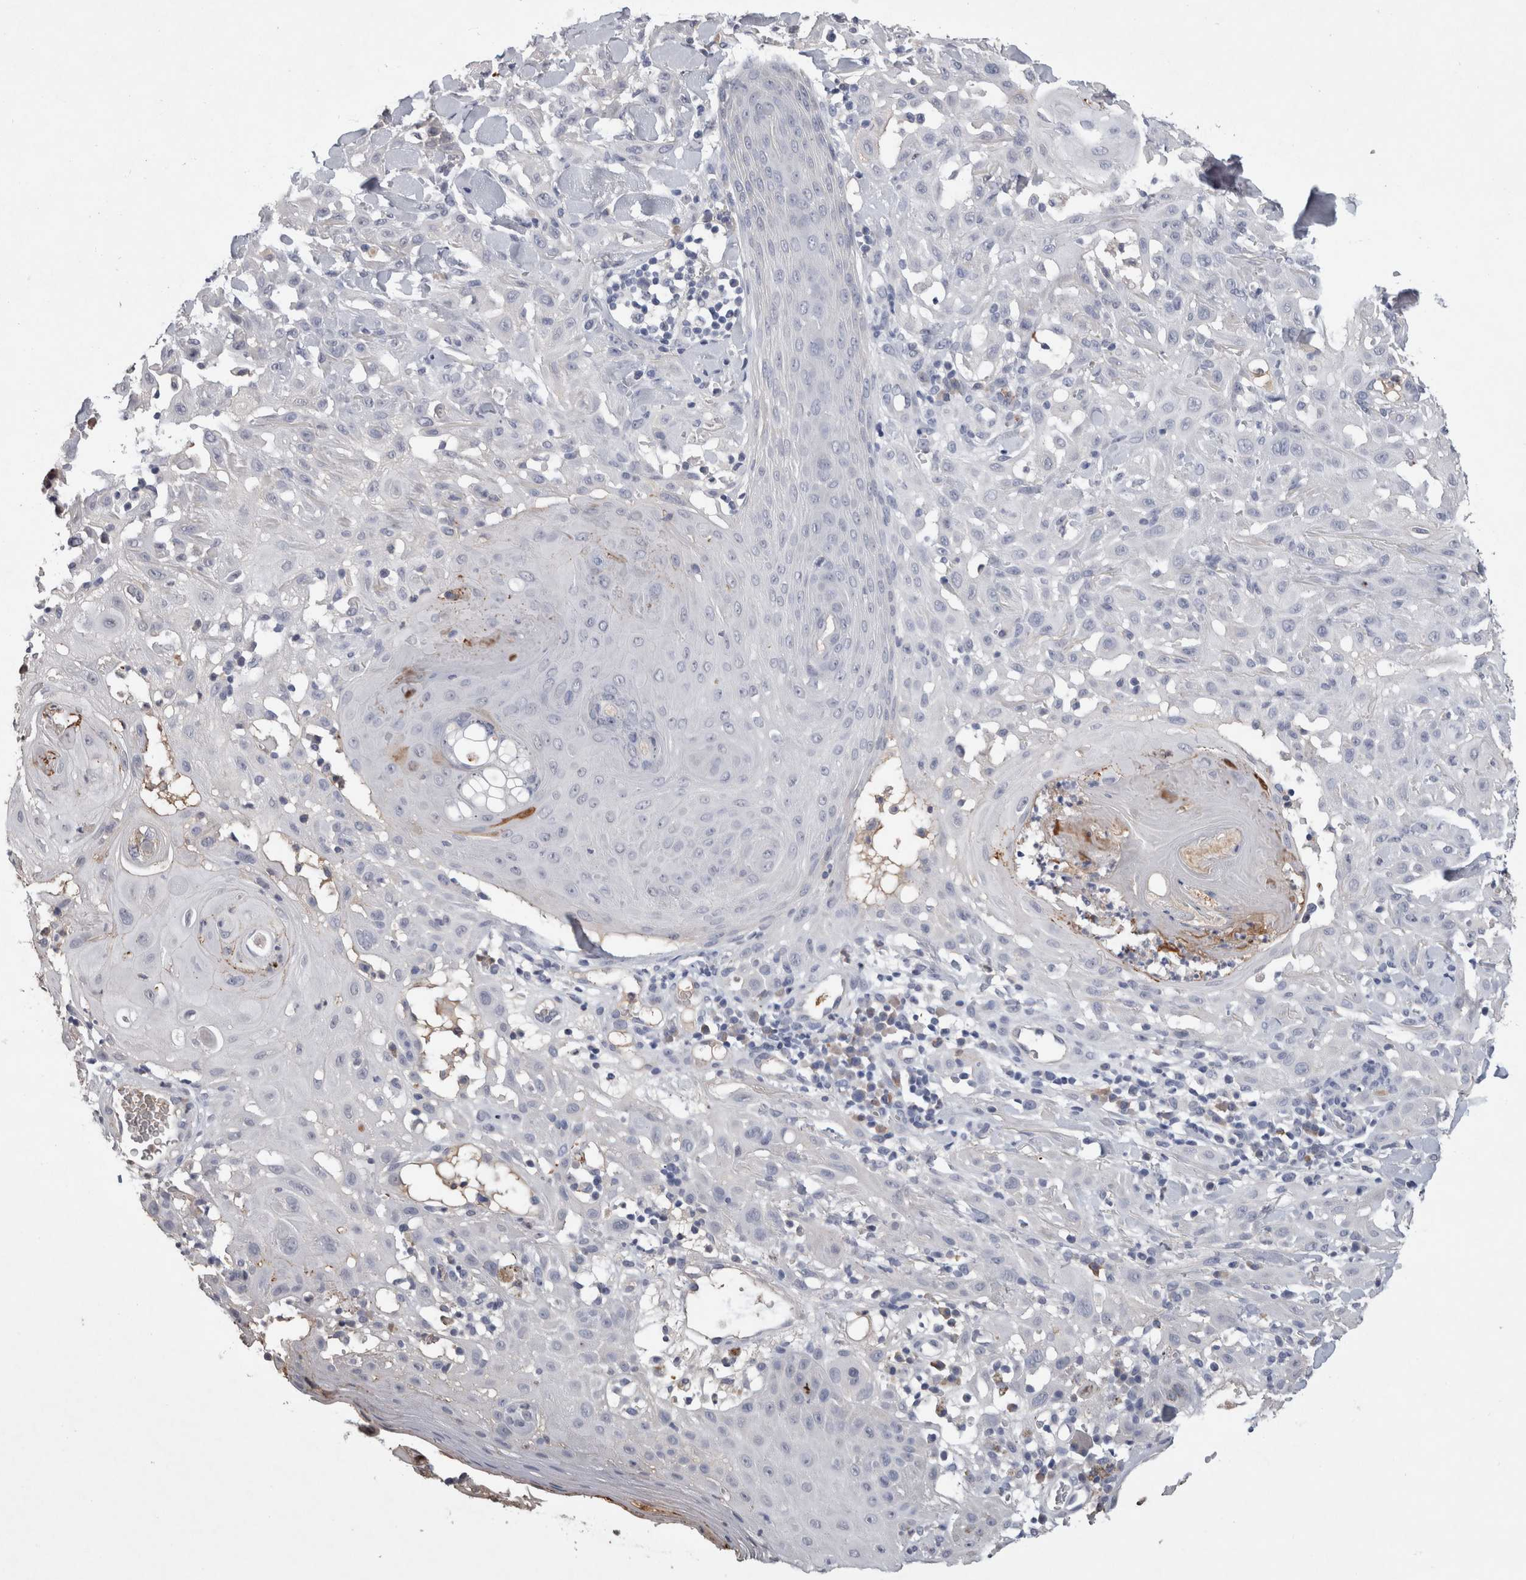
{"staining": {"intensity": "negative", "quantity": "none", "location": "none"}, "tissue": "skin cancer", "cell_type": "Tumor cells", "image_type": "cancer", "snomed": [{"axis": "morphology", "description": "Squamous cell carcinoma, NOS"}, {"axis": "topography", "description": "Skin"}], "caption": "A high-resolution photomicrograph shows IHC staining of squamous cell carcinoma (skin), which exhibits no significant expression in tumor cells.", "gene": "FABP7", "patient": {"sex": "male", "age": 24}}